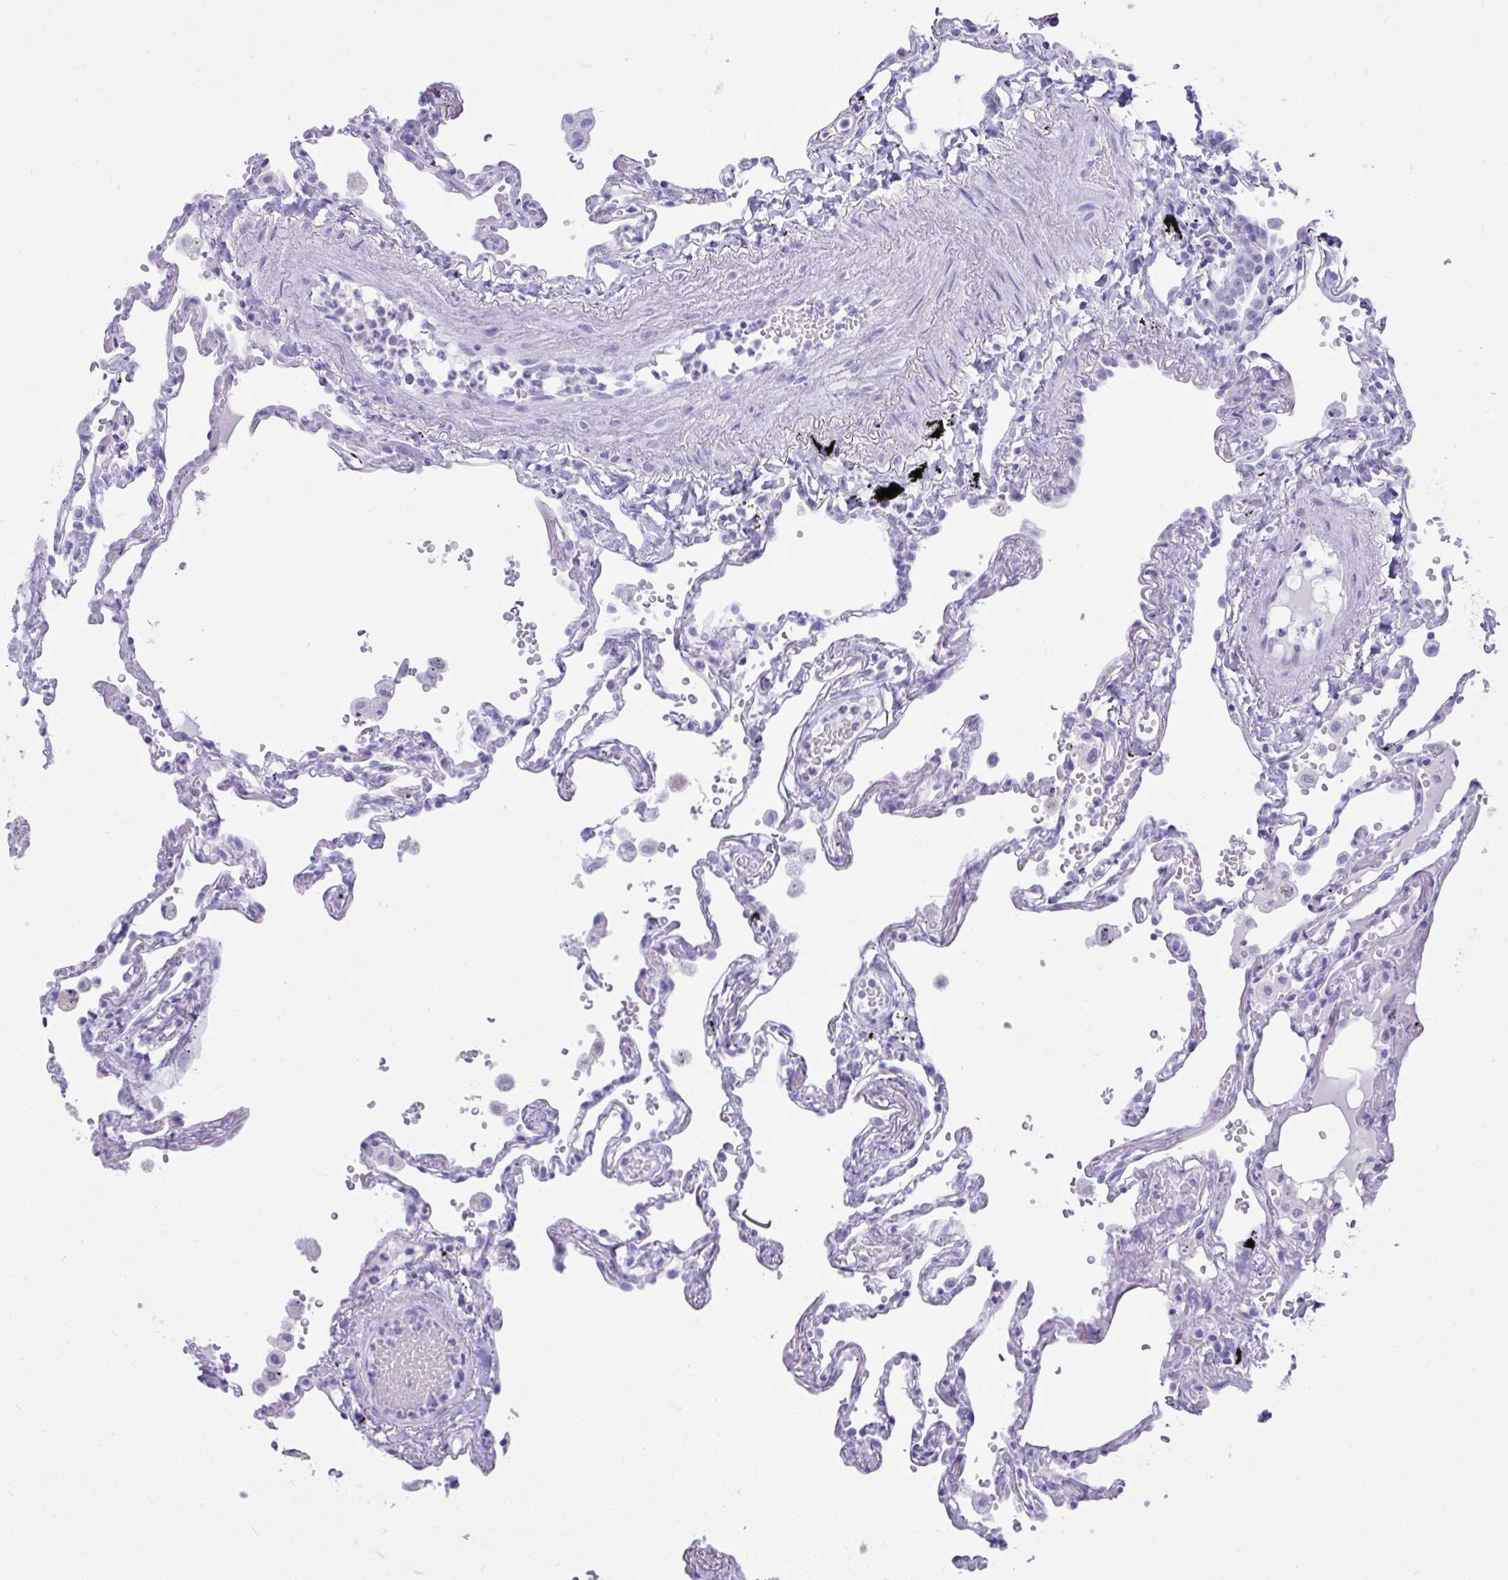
{"staining": {"intensity": "negative", "quantity": "none", "location": "none"}, "tissue": "lung", "cell_type": "Alveolar cells", "image_type": "normal", "snomed": [{"axis": "morphology", "description": "Normal tissue, NOS"}, {"axis": "topography", "description": "Lung"}], "caption": "Immunohistochemistry (IHC) of unremarkable lung demonstrates no positivity in alveolar cells.", "gene": "PSCA", "patient": {"sex": "female", "age": 67}}